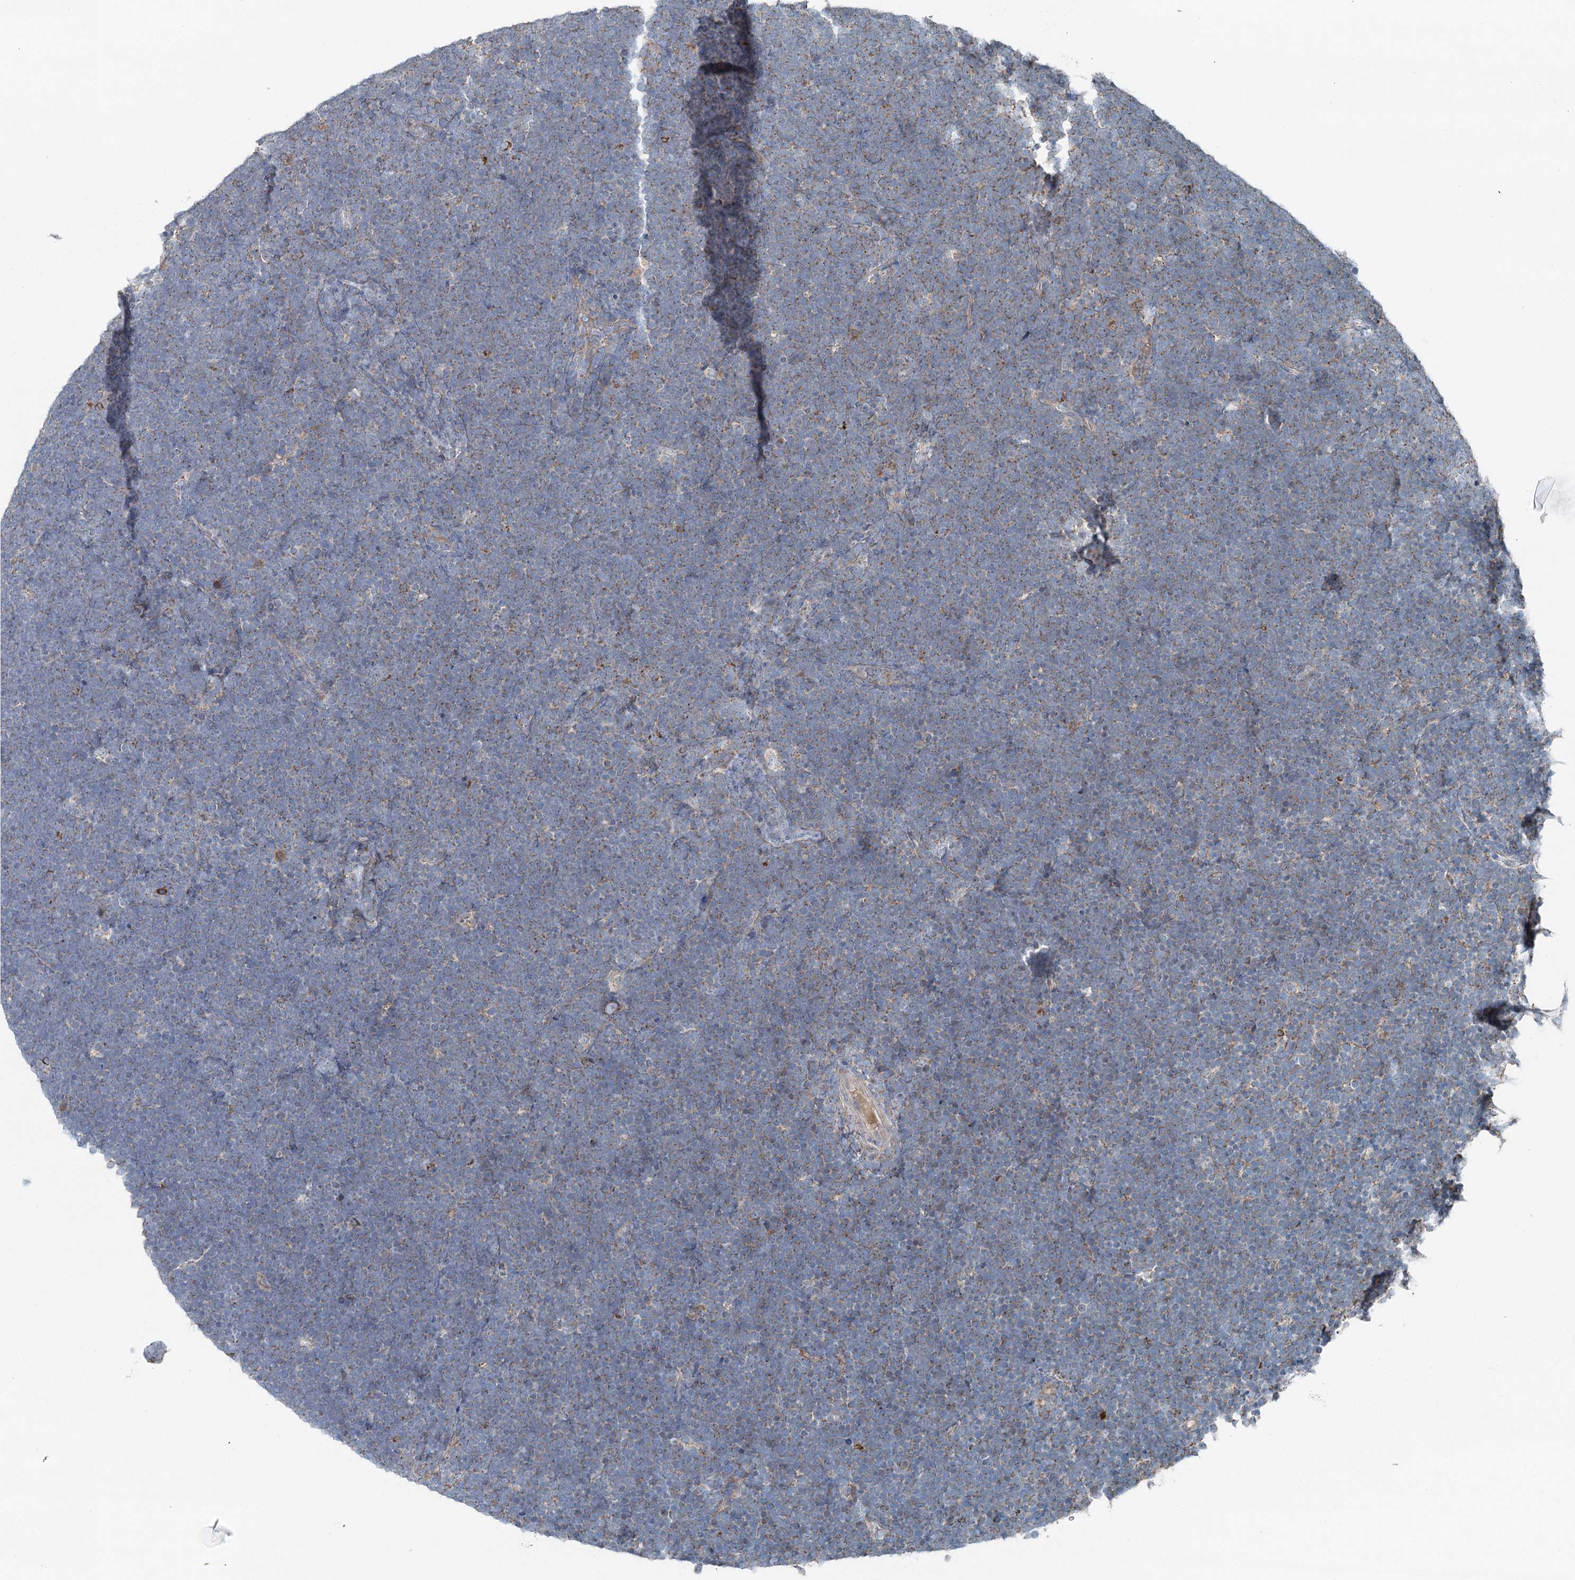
{"staining": {"intensity": "weak", "quantity": "25%-75%", "location": "cytoplasmic/membranous"}, "tissue": "lymphoma", "cell_type": "Tumor cells", "image_type": "cancer", "snomed": [{"axis": "morphology", "description": "Malignant lymphoma, non-Hodgkin's type, High grade"}, {"axis": "topography", "description": "Lymph node"}], "caption": "Immunohistochemical staining of human lymphoma shows low levels of weak cytoplasmic/membranous expression in about 25%-75% of tumor cells.", "gene": "CHCHD5", "patient": {"sex": "male", "age": 13}}